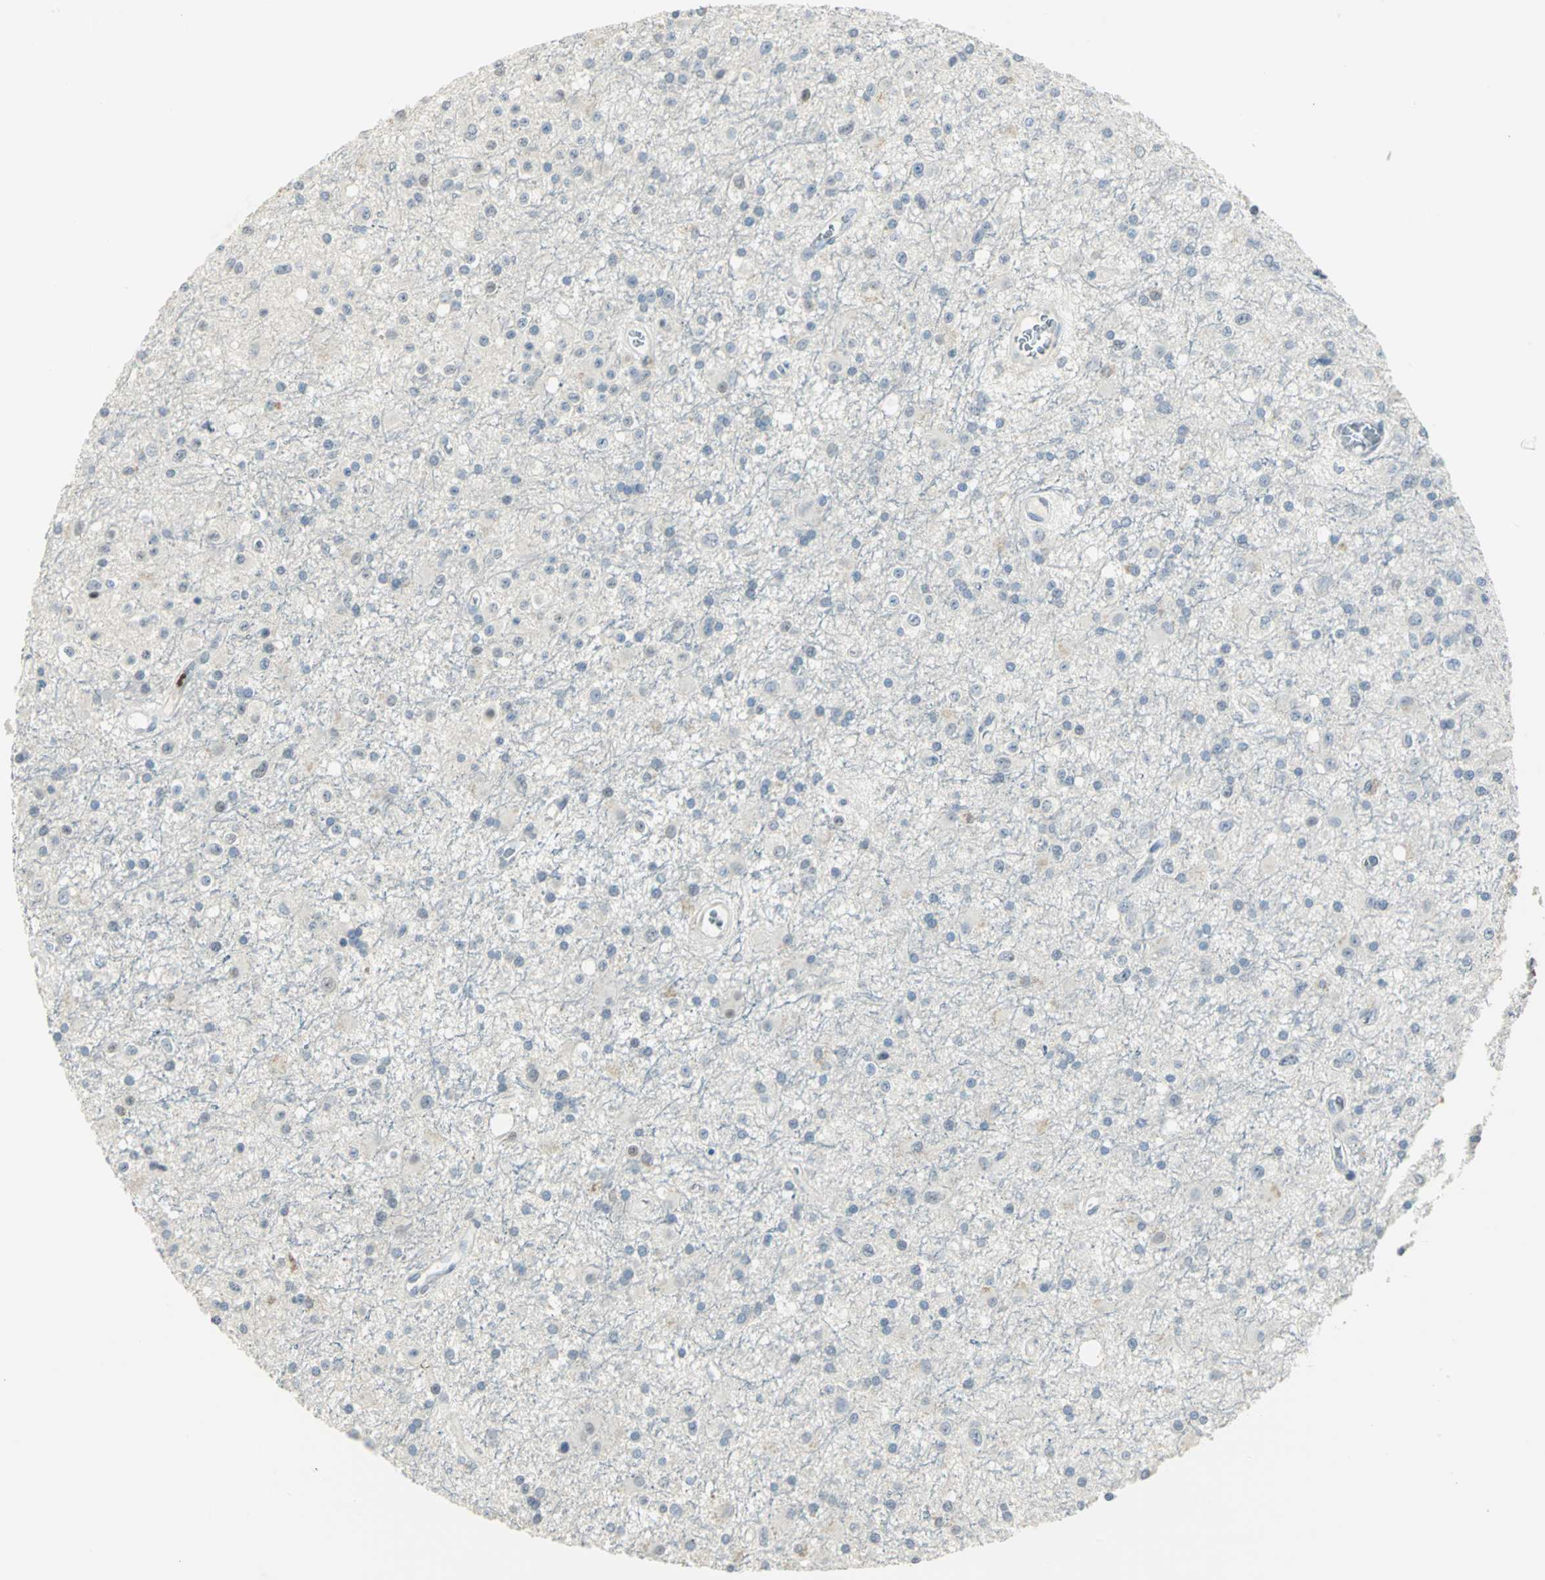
{"staining": {"intensity": "negative", "quantity": "none", "location": "none"}, "tissue": "glioma", "cell_type": "Tumor cells", "image_type": "cancer", "snomed": [{"axis": "morphology", "description": "Glioma, malignant, Low grade"}, {"axis": "topography", "description": "Brain"}], "caption": "Tumor cells are negative for brown protein staining in malignant glioma (low-grade).", "gene": "BCL6", "patient": {"sex": "male", "age": 58}}